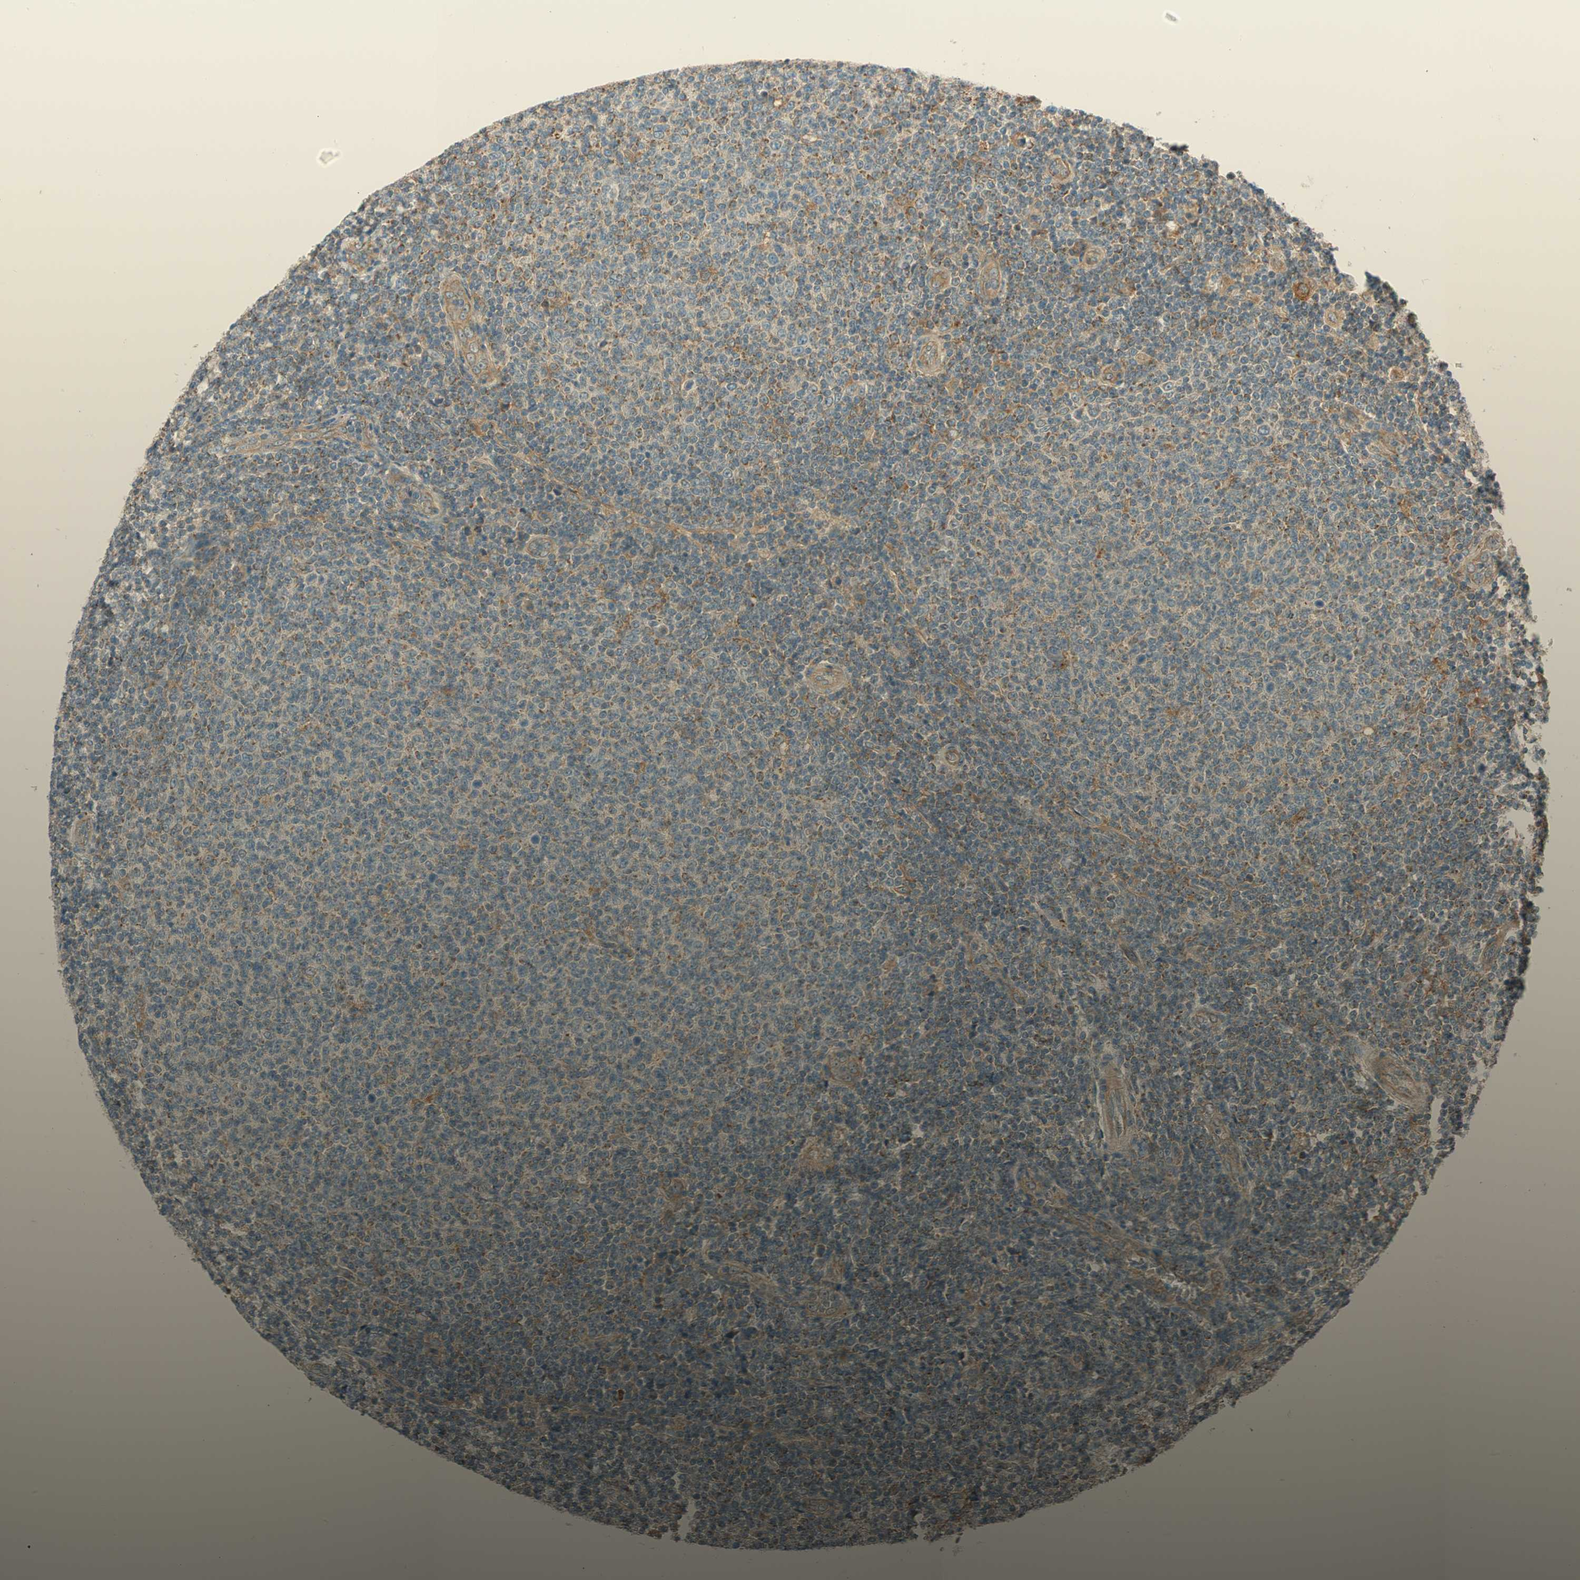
{"staining": {"intensity": "moderate", "quantity": "25%-75%", "location": "cytoplasmic/membranous"}, "tissue": "lymphoma", "cell_type": "Tumor cells", "image_type": "cancer", "snomed": [{"axis": "morphology", "description": "Malignant lymphoma, non-Hodgkin's type, Low grade"}, {"axis": "topography", "description": "Lymph node"}], "caption": "Immunohistochemical staining of low-grade malignant lymphoma, non-Hodgkin's type demonstrates medium levels of moderate cytoplasmic/membranous protein positivity in approximately 25%-75% of tumor cells.", "gene": "PHYH", "patient": {"sex": "male", "age": 66}}